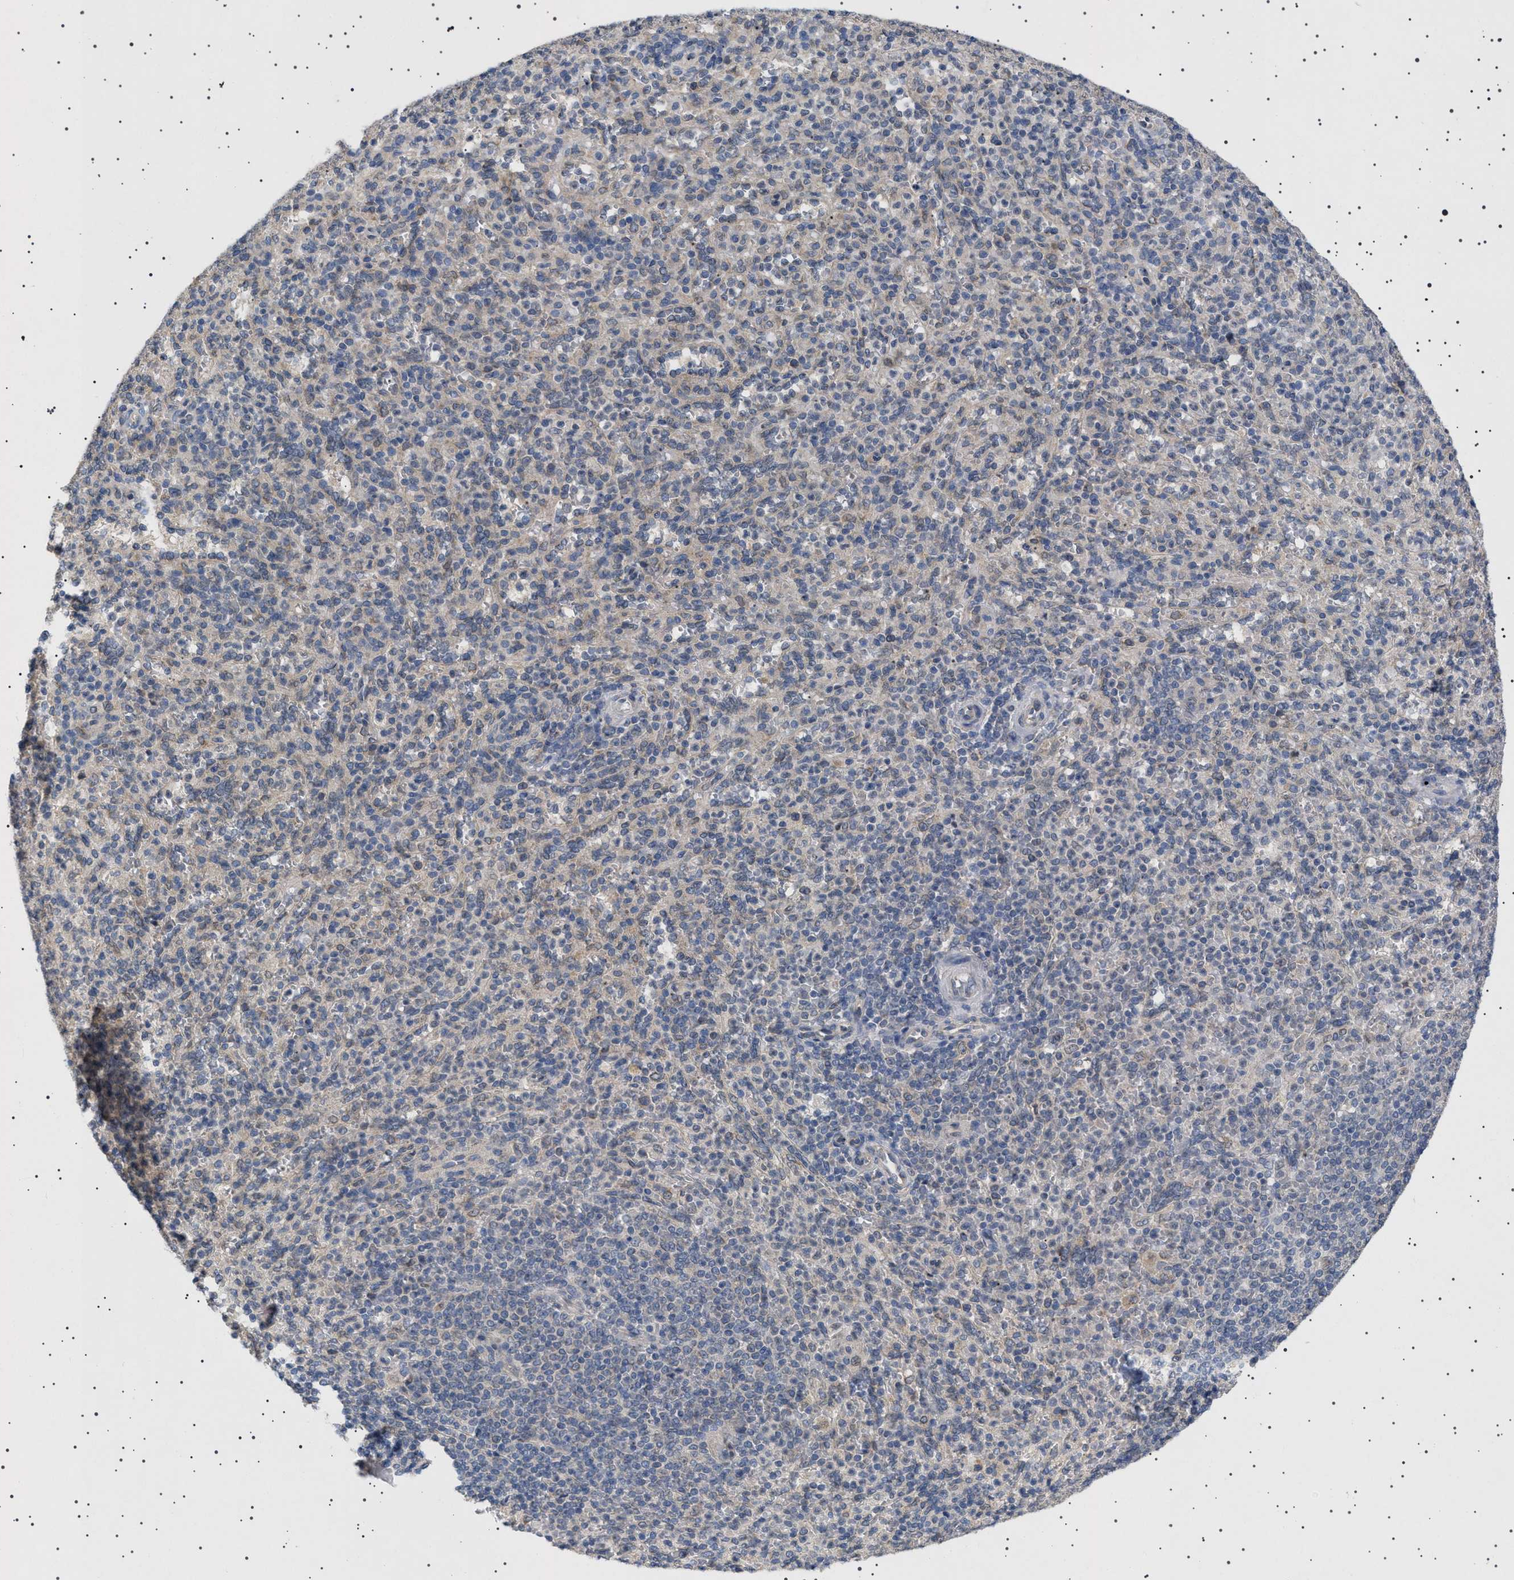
{"staining": {"intensity": "weak", "quantity": "<25%", "location": "cytoplasmic/membranous,nuclear"}, "tissue": "spleen", "cell_type": "Cells in red pulp", "image_type": "normal", "snomed": [{"axis": "morphology", "description": "Normal tissue, NOS"}, {"axis": "topography", "description": "Spleen"}], "caption": "Immunohistochemistry photomicrograph of unremarkable spleen: human spleen stained with DAB reveals no significant protein expression in cells in red pulp. The staining was performed using DAB to visualize the protein expression in brown, while the nuclei were stained in blue with hematoxylin (Magnification: 20x).", "gene": "NUP93", "patient": {"sex": "male", "age": 36}}